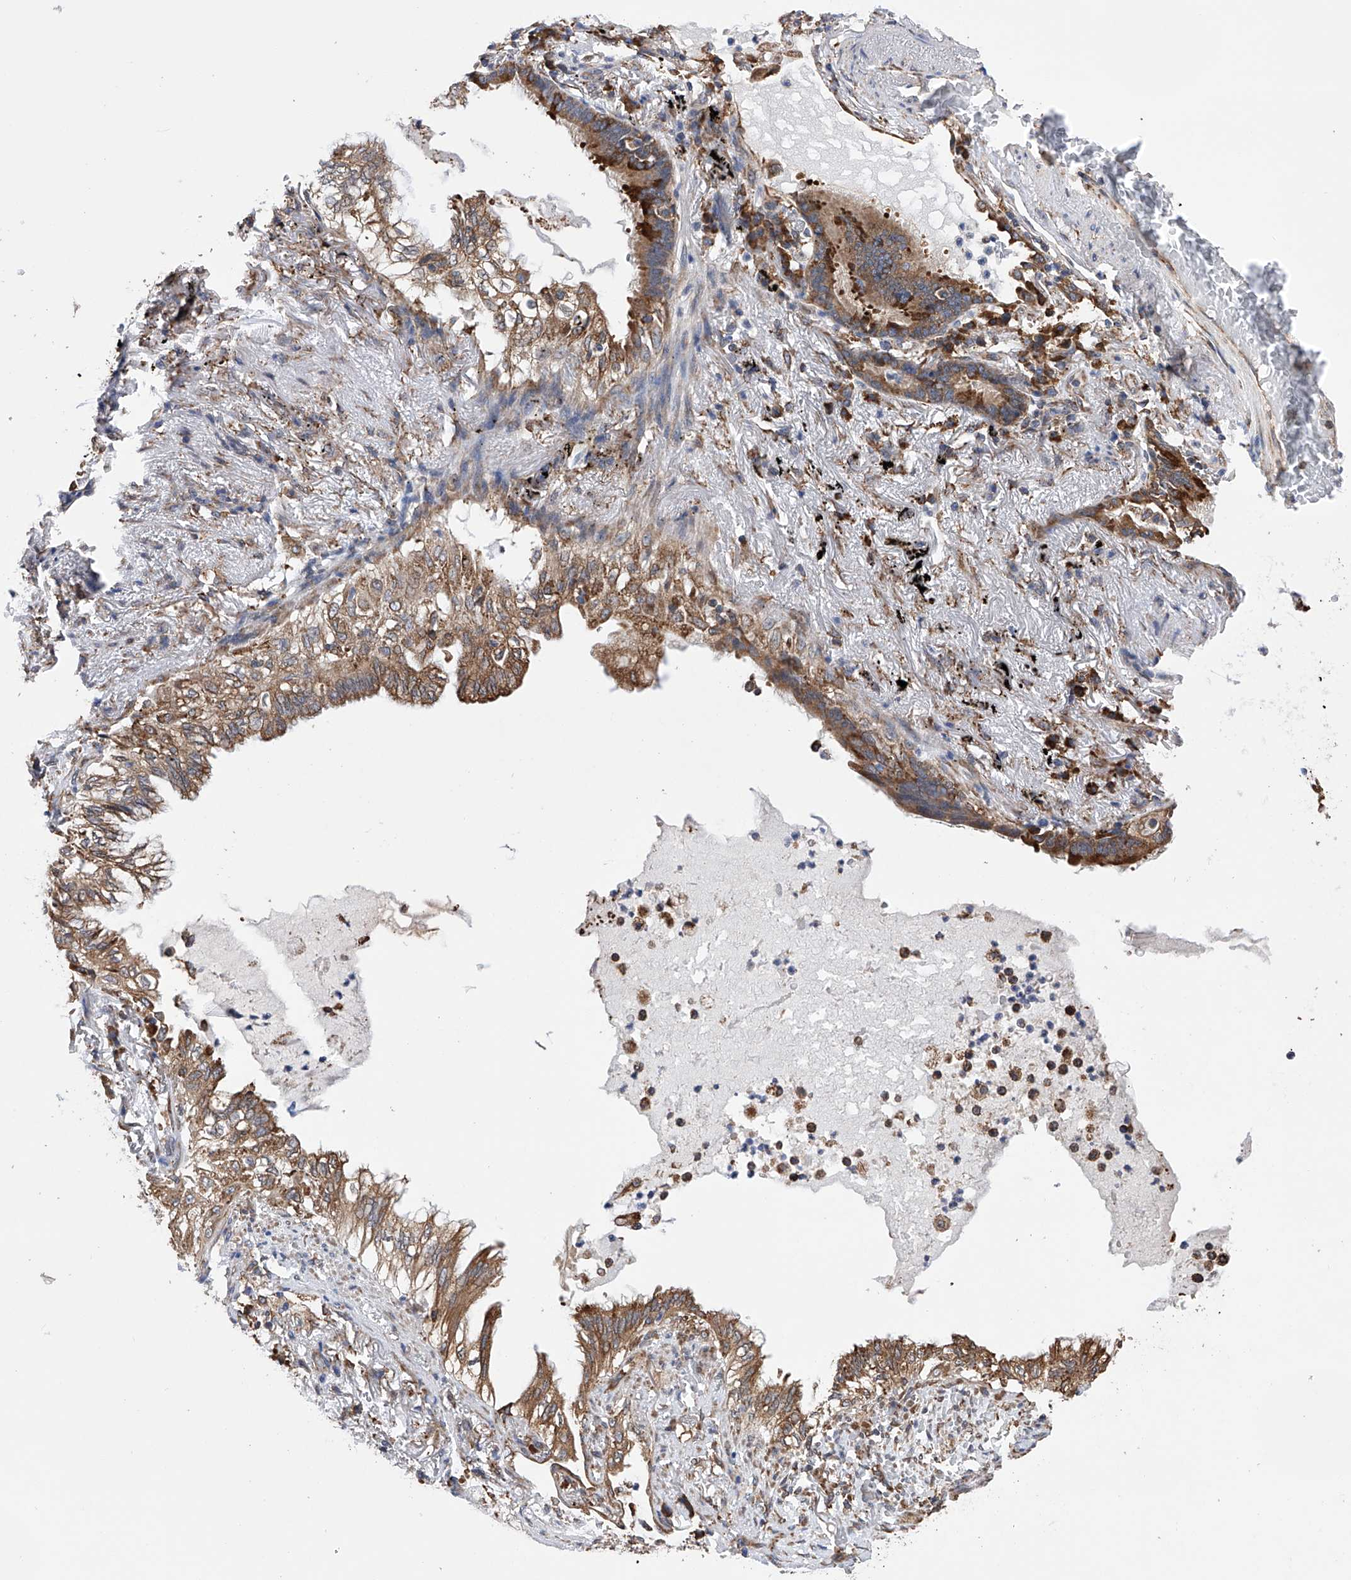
{"staining": {"intensity": "moderate", "quantity": ">75%", "location": "cytoplasmic/membranous"}, "tissue": "lung cancer", "cell_type": "Tumor cells", "image_type": "cancer", "snomed": [{"axis": "morphology", "description": "Adenocarcinoma, NOS"}, {"axis": "topography", "description": "Lung"}], "caption": "Protein analysis of lung cancer tissue reveals moderate cytoplasmic/membranous staining in about >75% of tumor cells. Ihc stains the protein in brown and the nuclei are stained blue.", "gene": "DNAH8", "patient": {"sex": "female", "age": 70}}